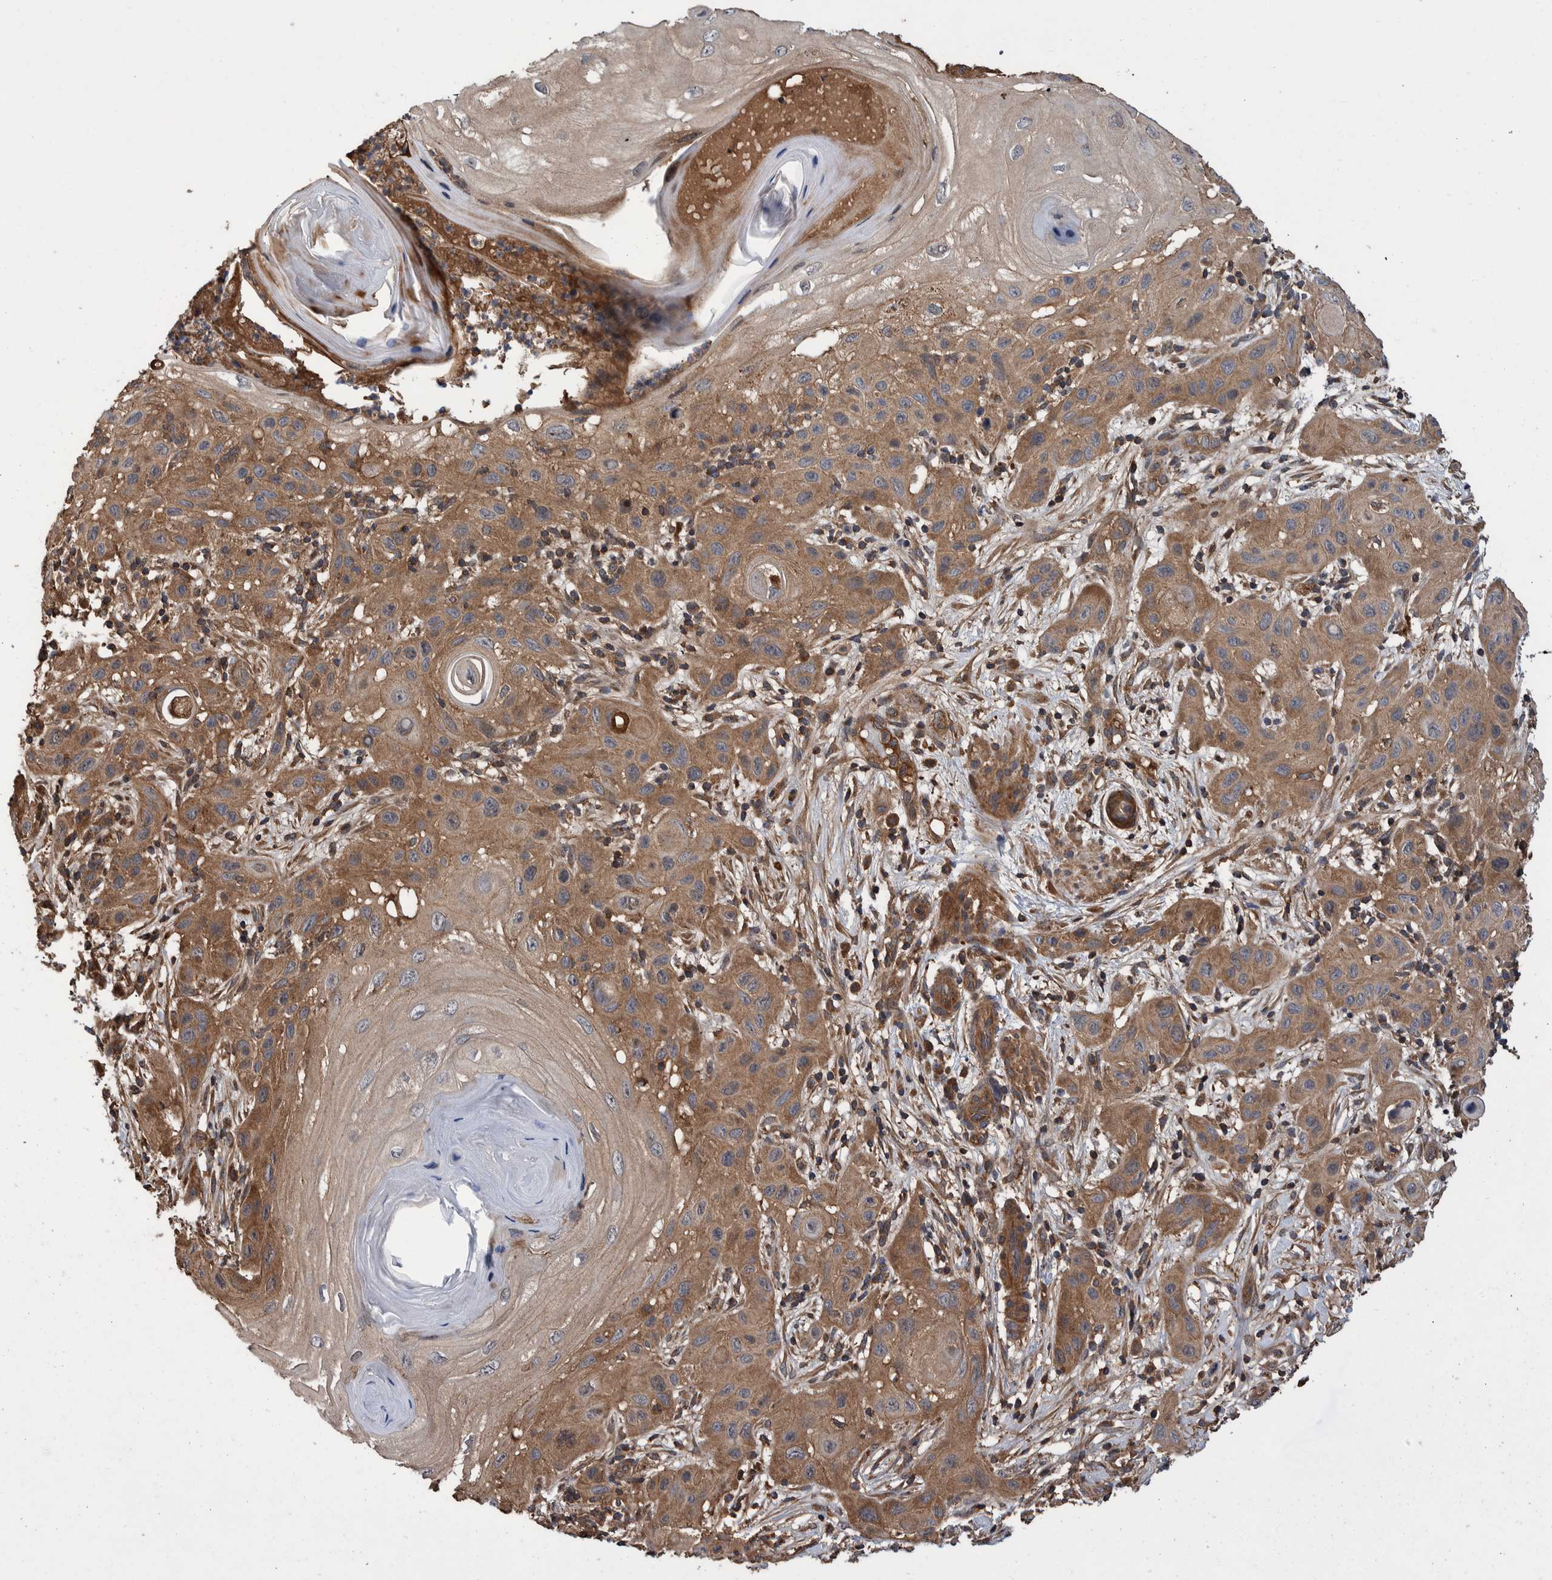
{"staining": {"intensity": "moderate", "quantity": ">75%", "location": "cytoplasmic/membranous"}, "tissue": "skin cancer", "cell_type": "Tumor cells", "image_type": "cancer", "snomed": [{"axis": "morphology", "description": "Squamous cell carcinoma, NOS"}, {"axis": "topography", "description": "Skin"}], "caption": "Immunohistochemical staining of human squamous cell carcinoma (skin) exhibits moderate cytoplasmic/membranous protein positivity in approximately >75% of tumor cells. (DAB = brown stain, brightfield microscopy at high magnification).", "gene": "VBP1", "patient": {"sex": "female", "age": 96}}